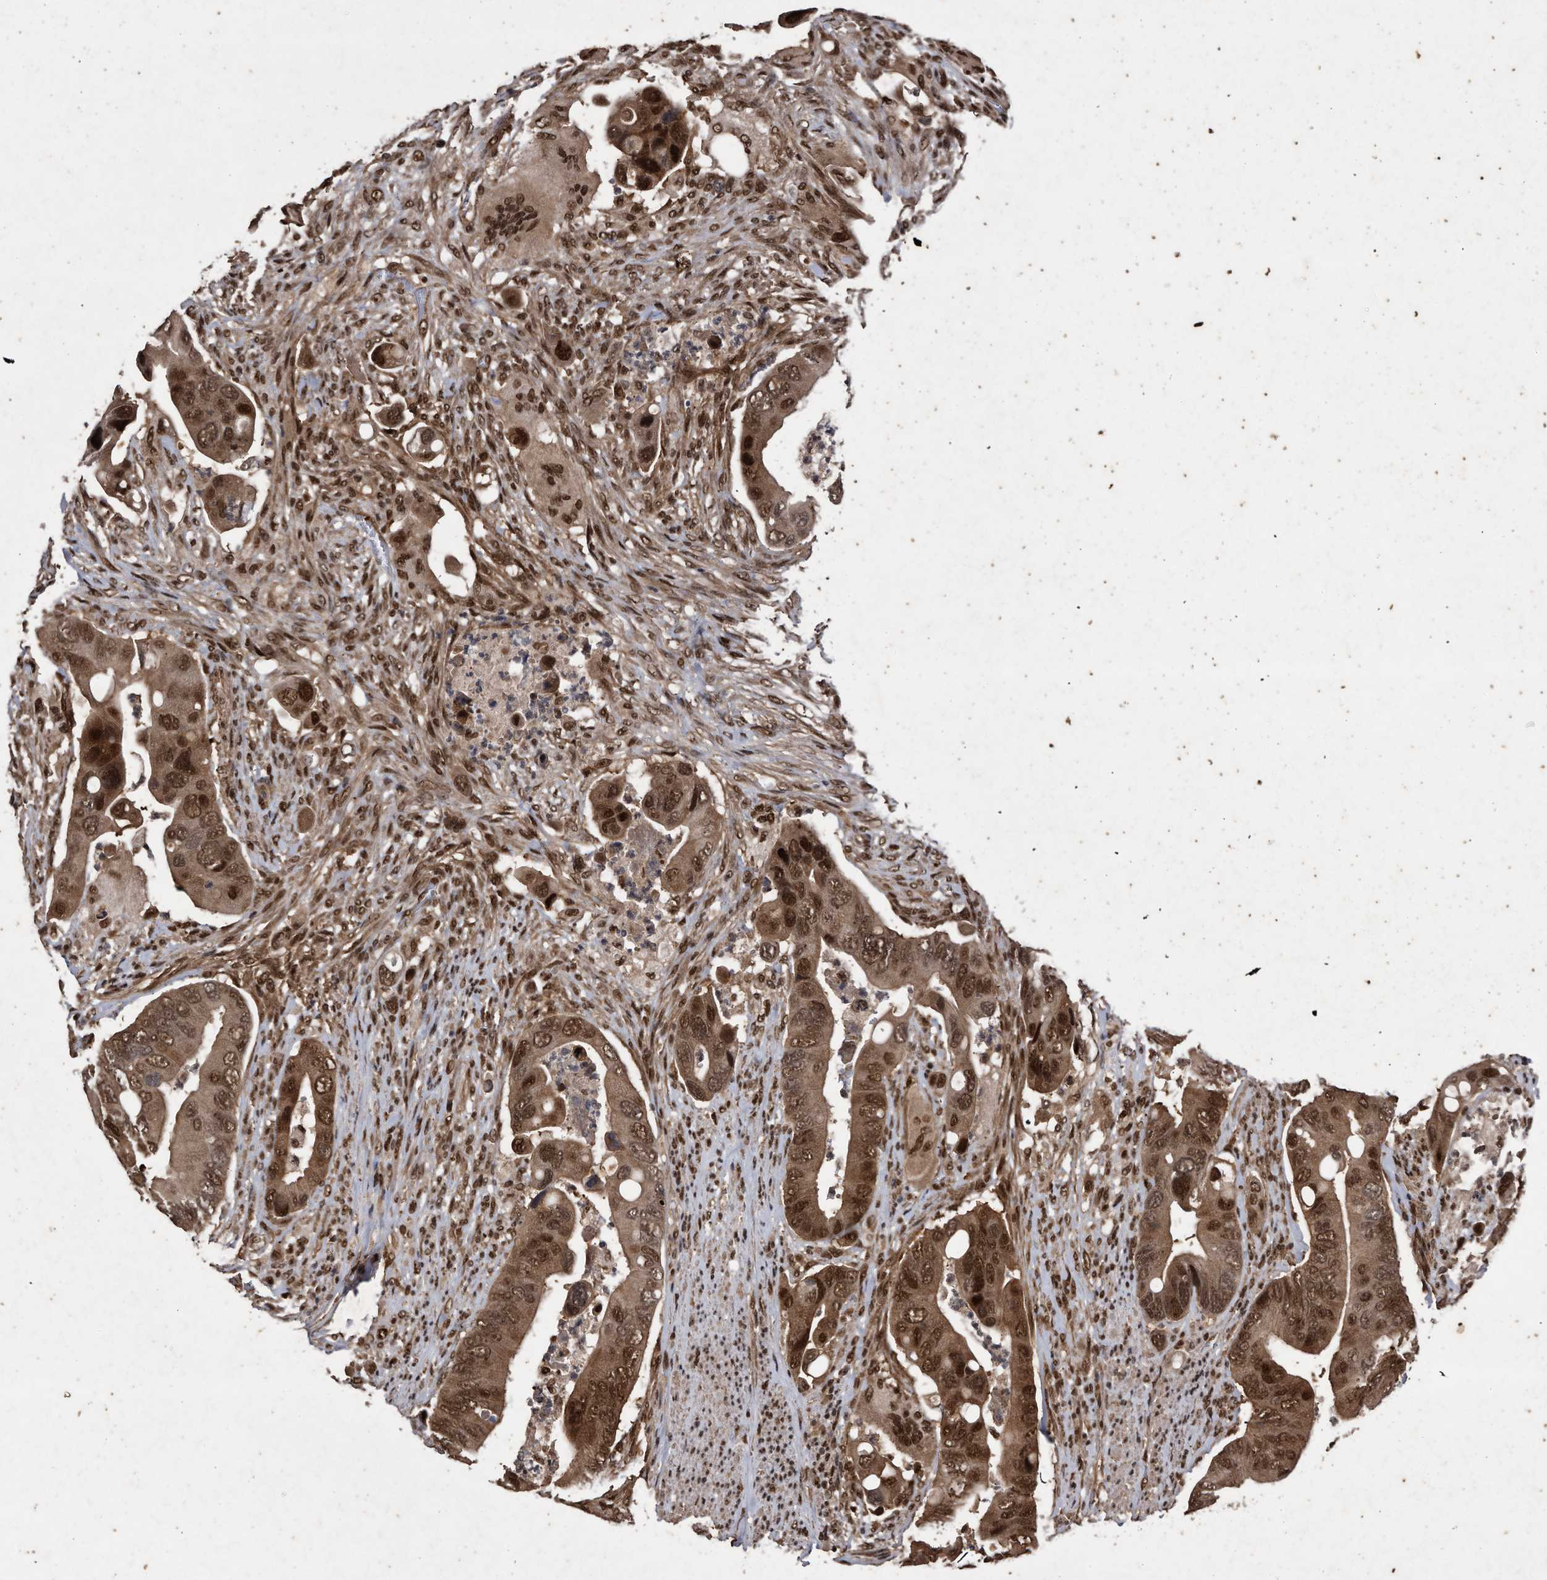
{"staining": {"intensity": "strong", "quantity": ">75%", "location": "cytoplasmic/membranous,nuclear"}, "tissue": "colorectal cancer", "cell_type": "Tumor cells", "image_type": "cancer", "snomed": [{"axis": "morphology", "description": "Adenocarcinoma, NOS"}, {"axis": "topography", "description": "Rectum"}], "caption": "DAB (3,3'-diaminobenzidine) immunohistochemical staining of human colorectal cancer exhibits strong cytoplasmic/membranous and nuclear protein staining in approximately >75% of tumor cells. (Stains: DAB in brown, nuclei in blue, Microscopy: brightfield microscopy at high magnification).", "gene": "RAD23B", "patient": {"sex": "female", "age": 57}}